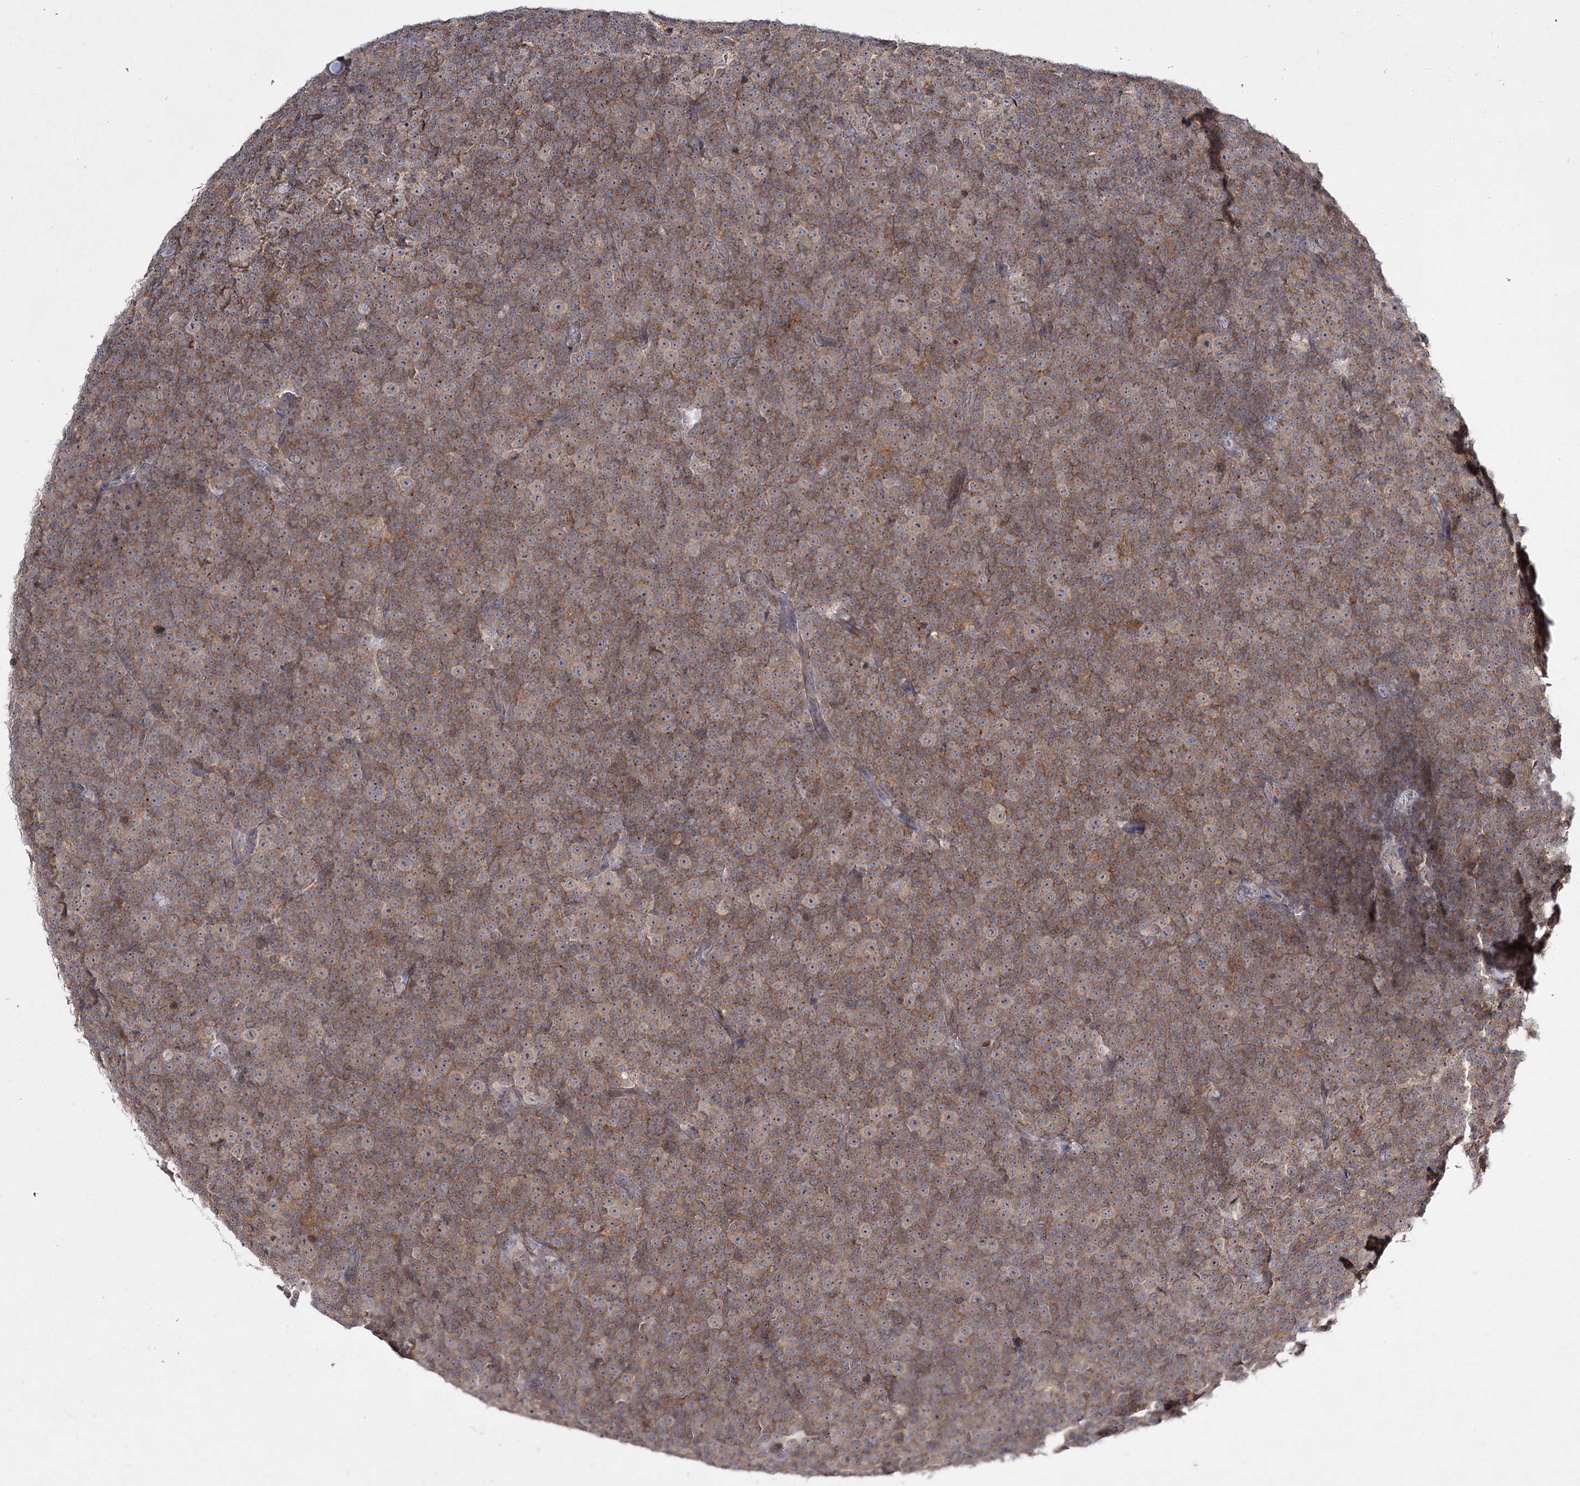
{"staining": {"intensity": "weak", "quantity": "25%-75%", "location": "cytoplasmic/membranous"}, "tissue": "lymphoma", "cell_type": "Tumor cells", "image_type": "cancer", "snomed": [{"axis": "morphology", "description": "Malignant lymphoma, non-Hodgkin's type, Low grade"}, {"axis": "topography", "description": "Lymph node"}], "caption": "A brown stain highlights weak cytoplasmic/membranous staining of a protein in malignant lymphoma, non-Hodgkin's type (low-grade) tumor cells.", "gene": "WDR44", "patient": {"sex": "female", "age": 67}}